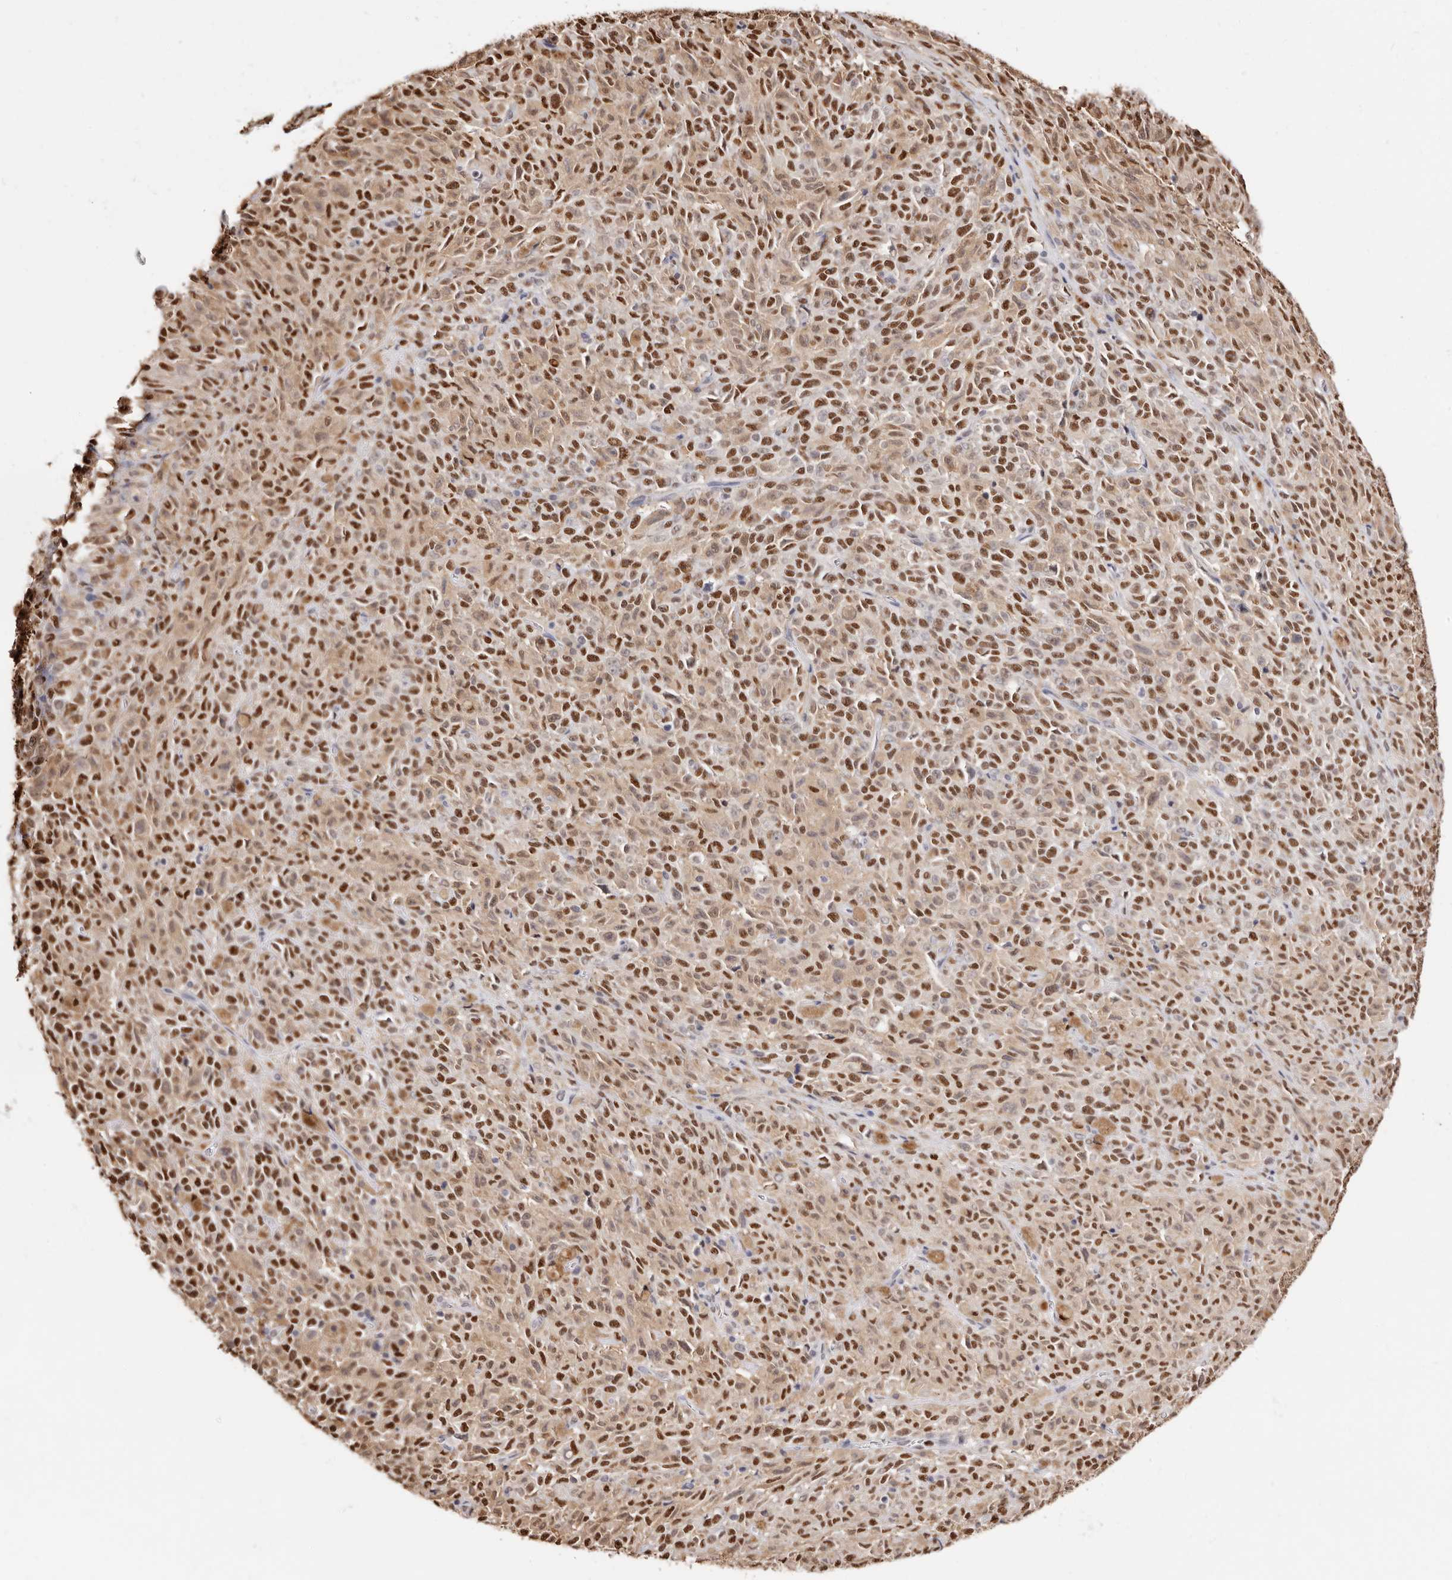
{"staining": {"intensity": "moderate", "quantity": ">75%", "location": "nuclear"}, "tissue": "melanoma", "cell_type": "Tumor cells", "image_type": "cancer", "snomed": [{"axis": "morphology", "description": "Malignant melanoma, NOS"}, {"axis": "topography", "description": "Skin"}], "caption": "Moderate nuclear protein staining is identified in approximately >75% of tumor cells in malignant melanoma.", "gene": "TKT", "patient": {"sex": "female", "age": 82}}